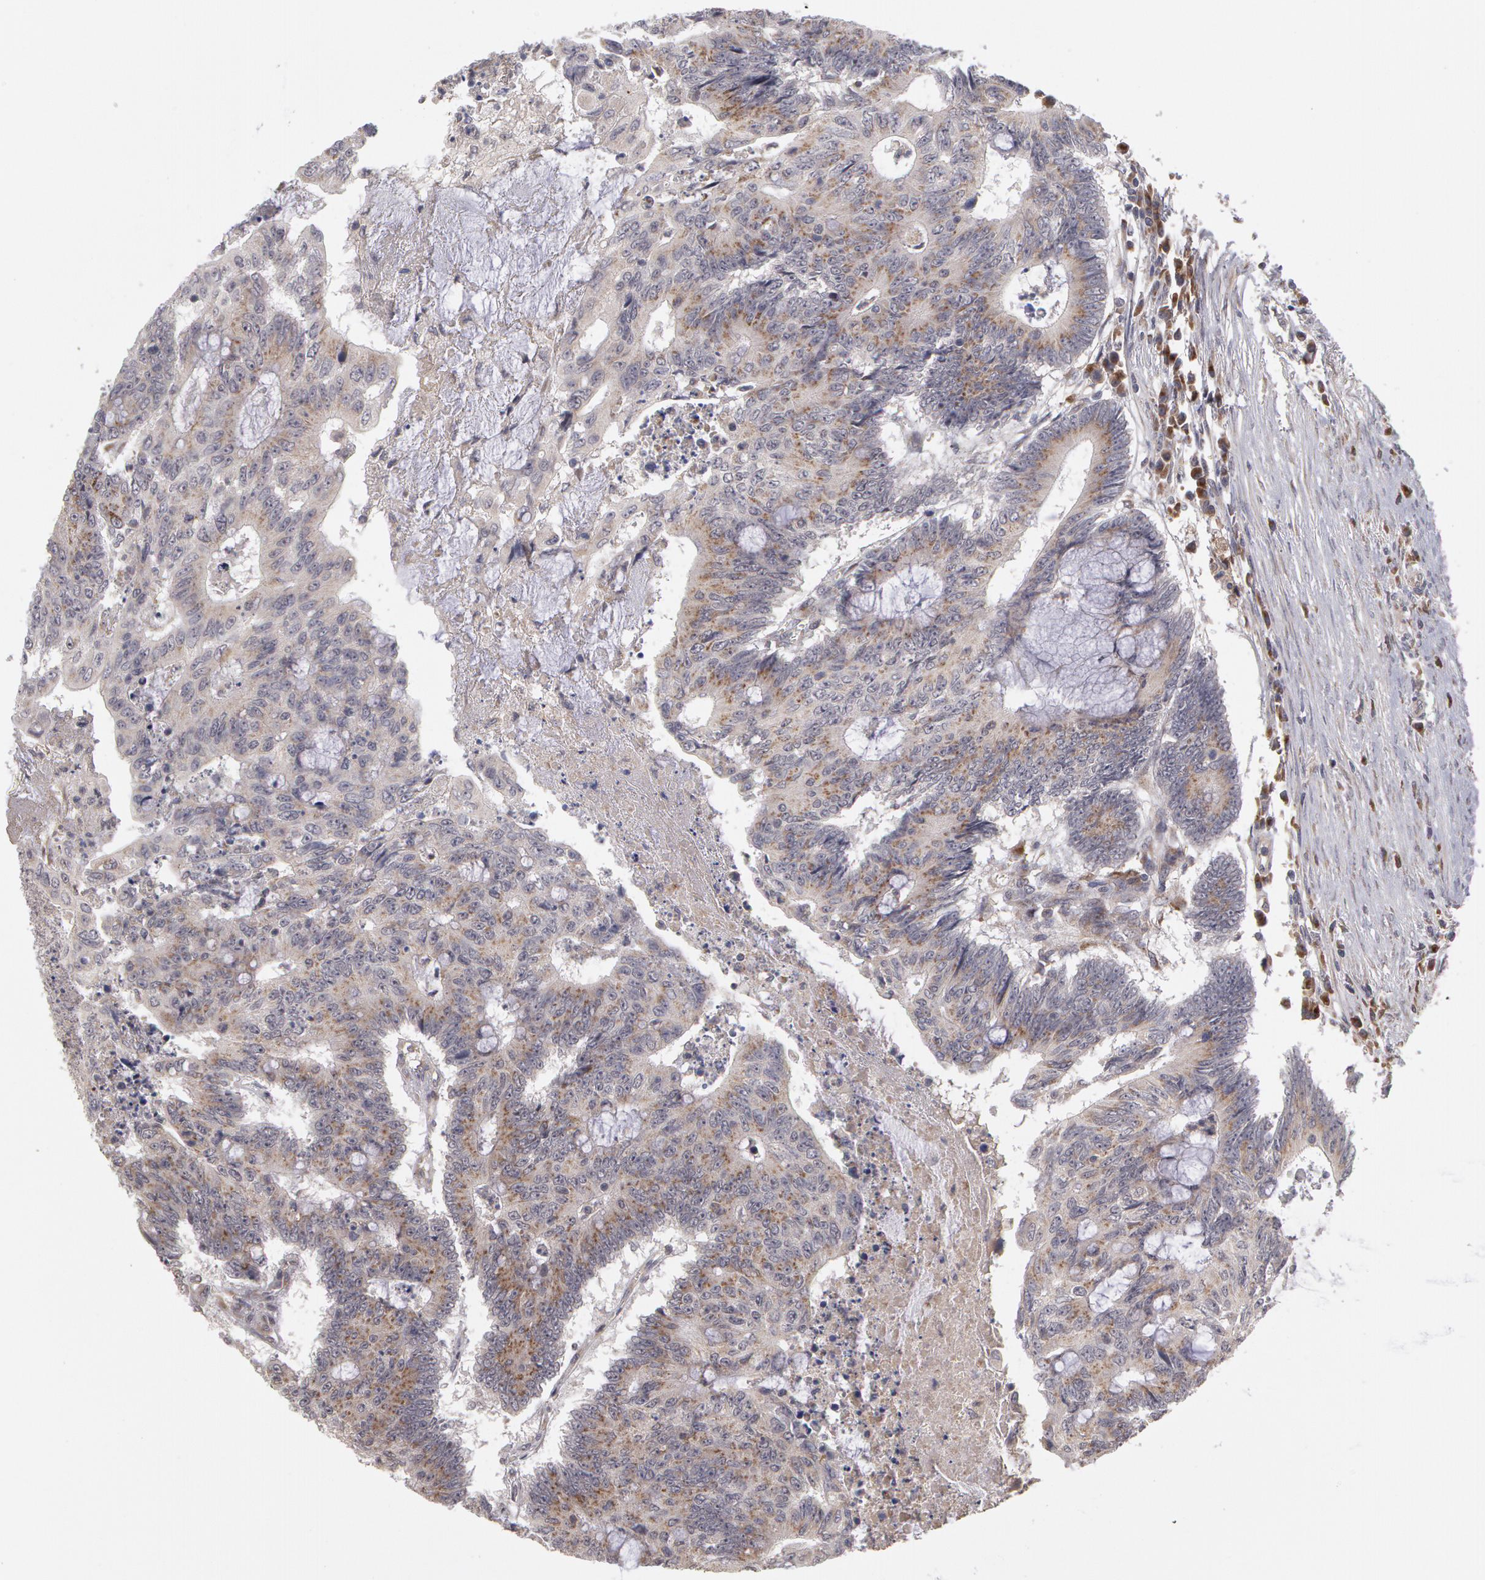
{"staining": {"intensity": "negative", "quantity": "none", "location": "none"}, "tissue": "colorectal cancer", "cell_type": "Tumor cells", "image_type": "cancer", "snomed": [{"axis": "morphology", "description": "Adenocarcinoma, NOS"}, {"axis": "topography", "description": "Colon"}], "caption": "Tumor cells are negative for brown protein staining in colorectal cancer.", "gene": "STX5", "patient": {"sex": "male", "age": 65}}